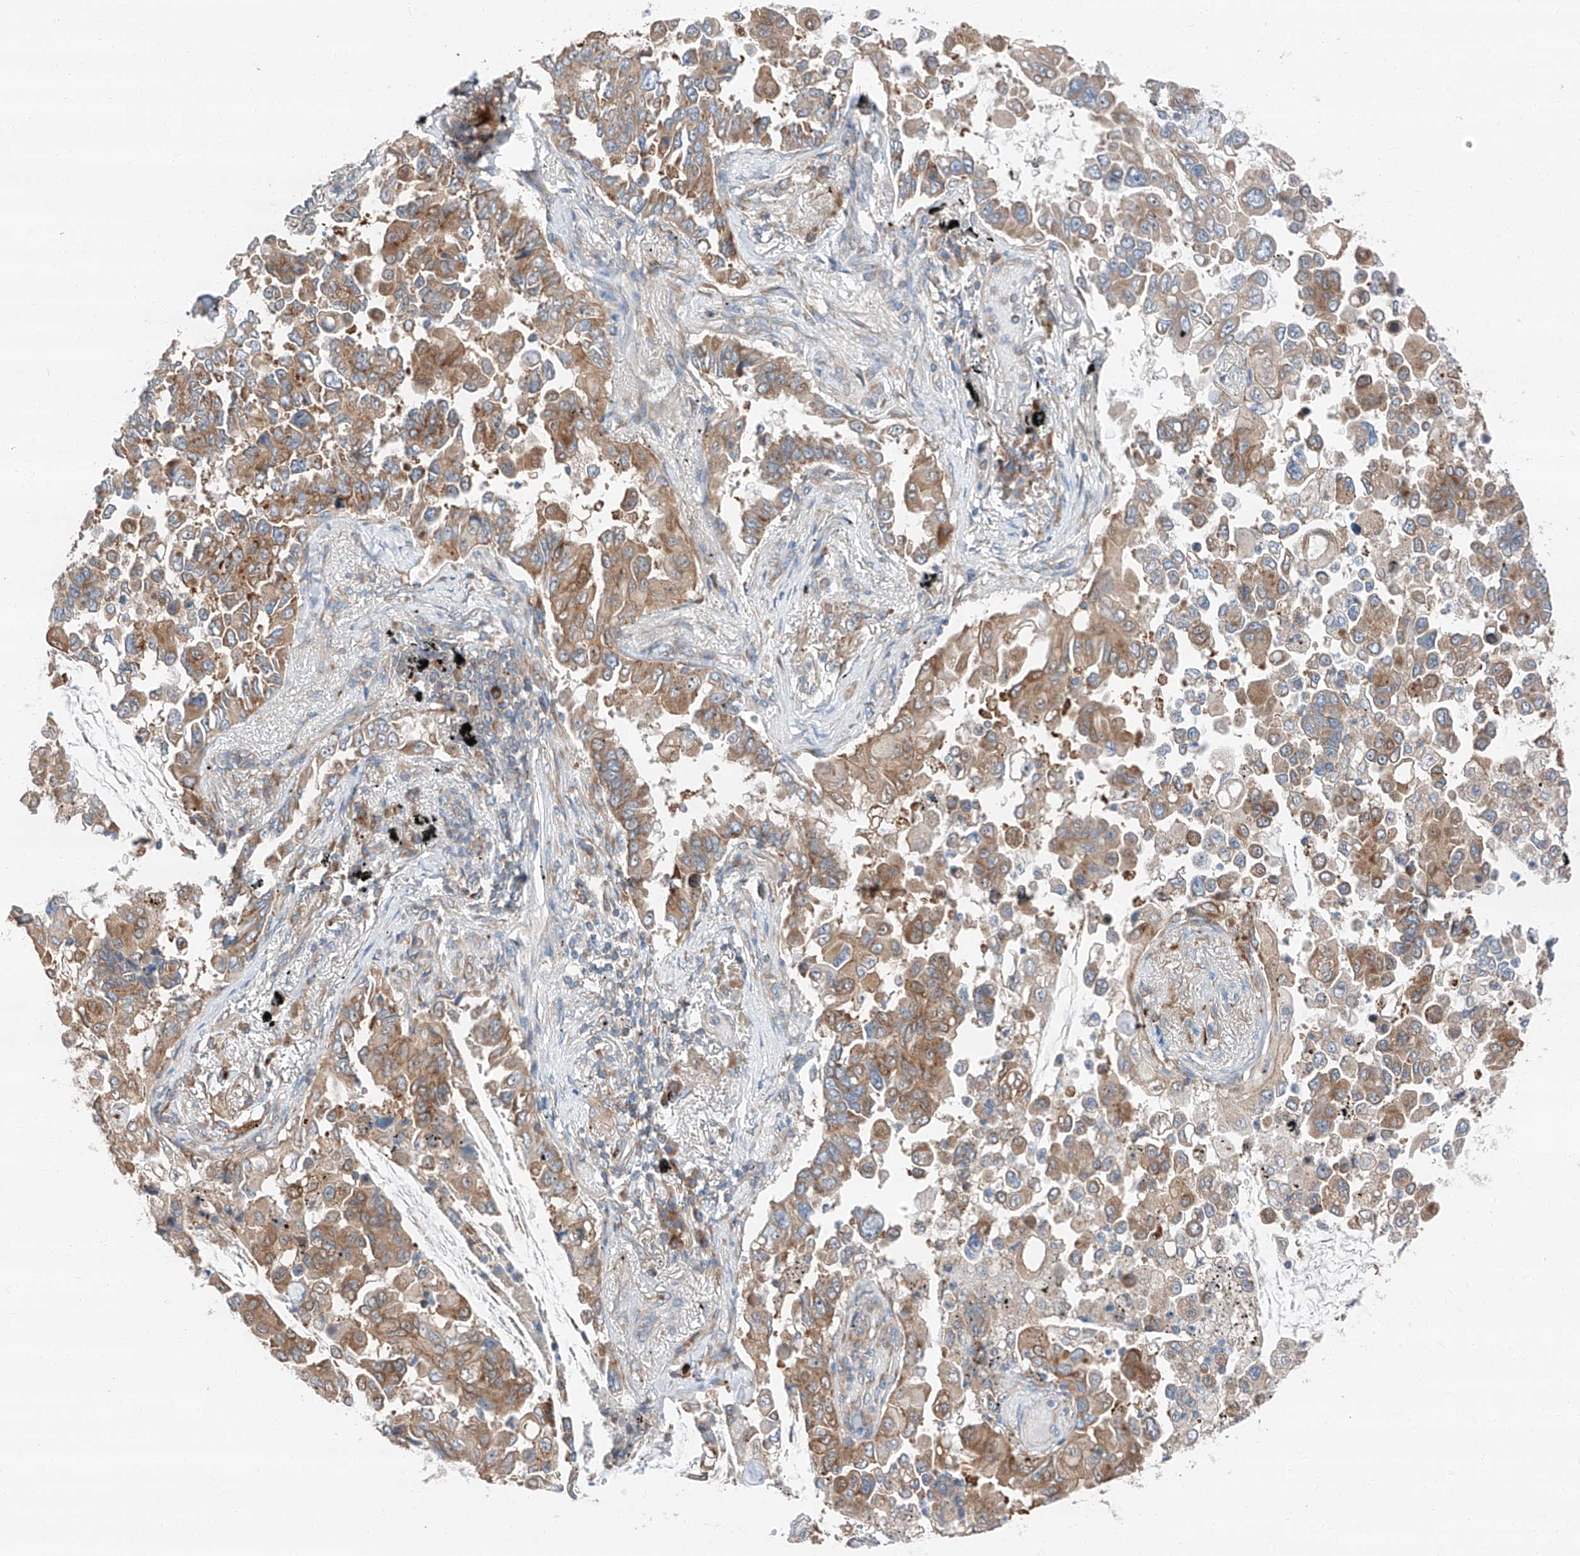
{"staining": {"intensity": "moderate", "quantity": ">75%", "location": "cytoplasmic/membranous"}, "tissue": "lung cancer", "cell_type": "Tumor cells", "image_type": "cancer", "snomed": [{"axis": "morphology", "description": "Adenocarcinoma, NOS"}, {"axis": "topography", "description": "Lung"}], "caption": "This micrograph demonstrates lung cancer stained with IHC to label a protein in brown. The cytoplasmic/membranous of tumor cells show moderate positivity for the protein. Nuclei are counter-stained blue.", "gene": "ZC3H15", "patient": {"sex": "female", "age": 67}}